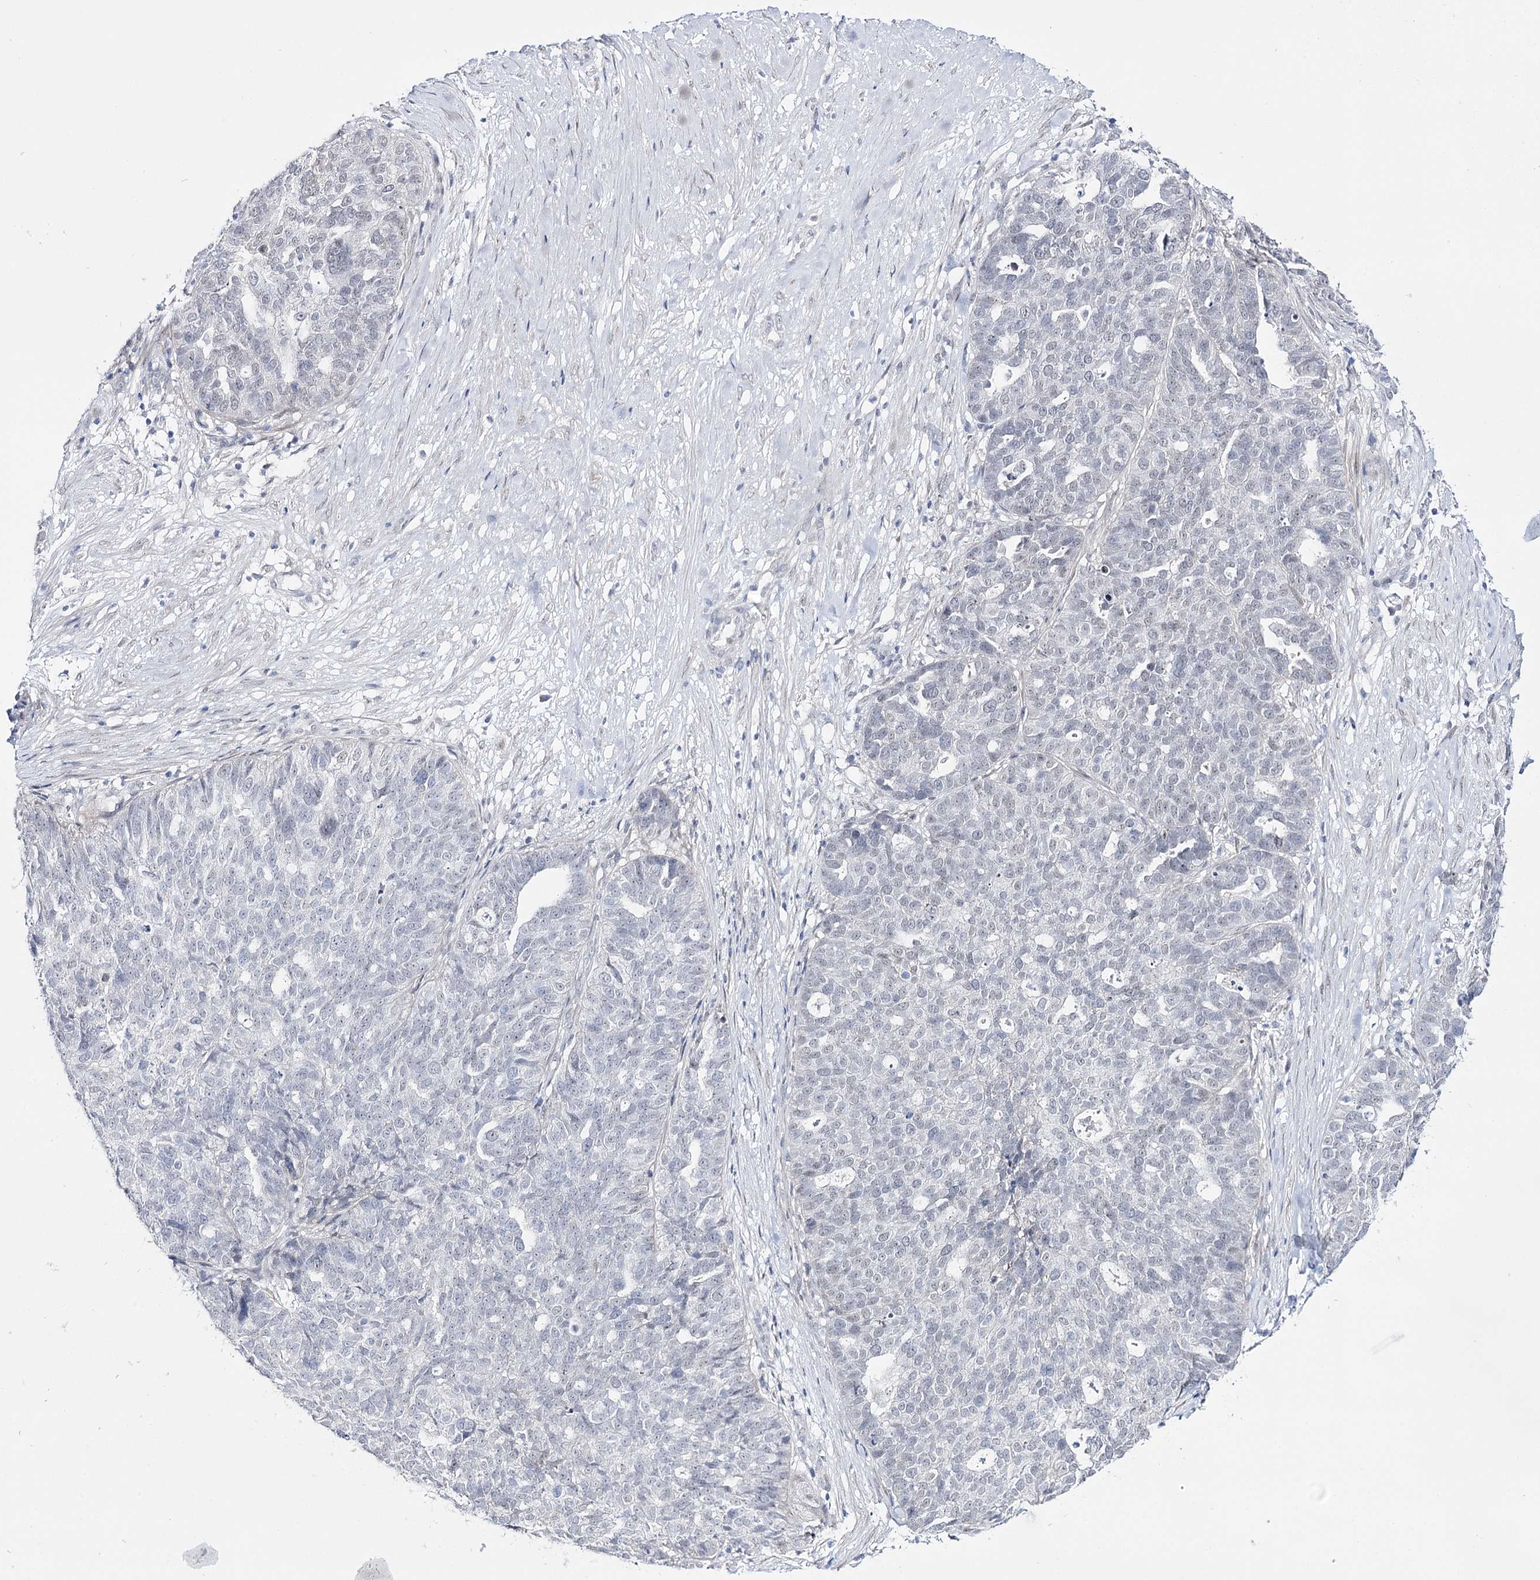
{"staining": {"intensity": "negative", "quantity": "none", "location": "none"}, "tissue": "ovarian cancer", "cell_type": "Tumor cells", "image_type": "cancer", "snomed": [{"axis": "morphology", "description": "Cystadenocarcinoma, serous, NOS"}, {"axis": "topography", "description": "Ovary"}], "caption": "There is no significant staining in tumor cells of ovarian cancer (serous cystadenocarcinoma).", "gene": "RBM15B", "patient": {"sex": "female", "age": 59}}